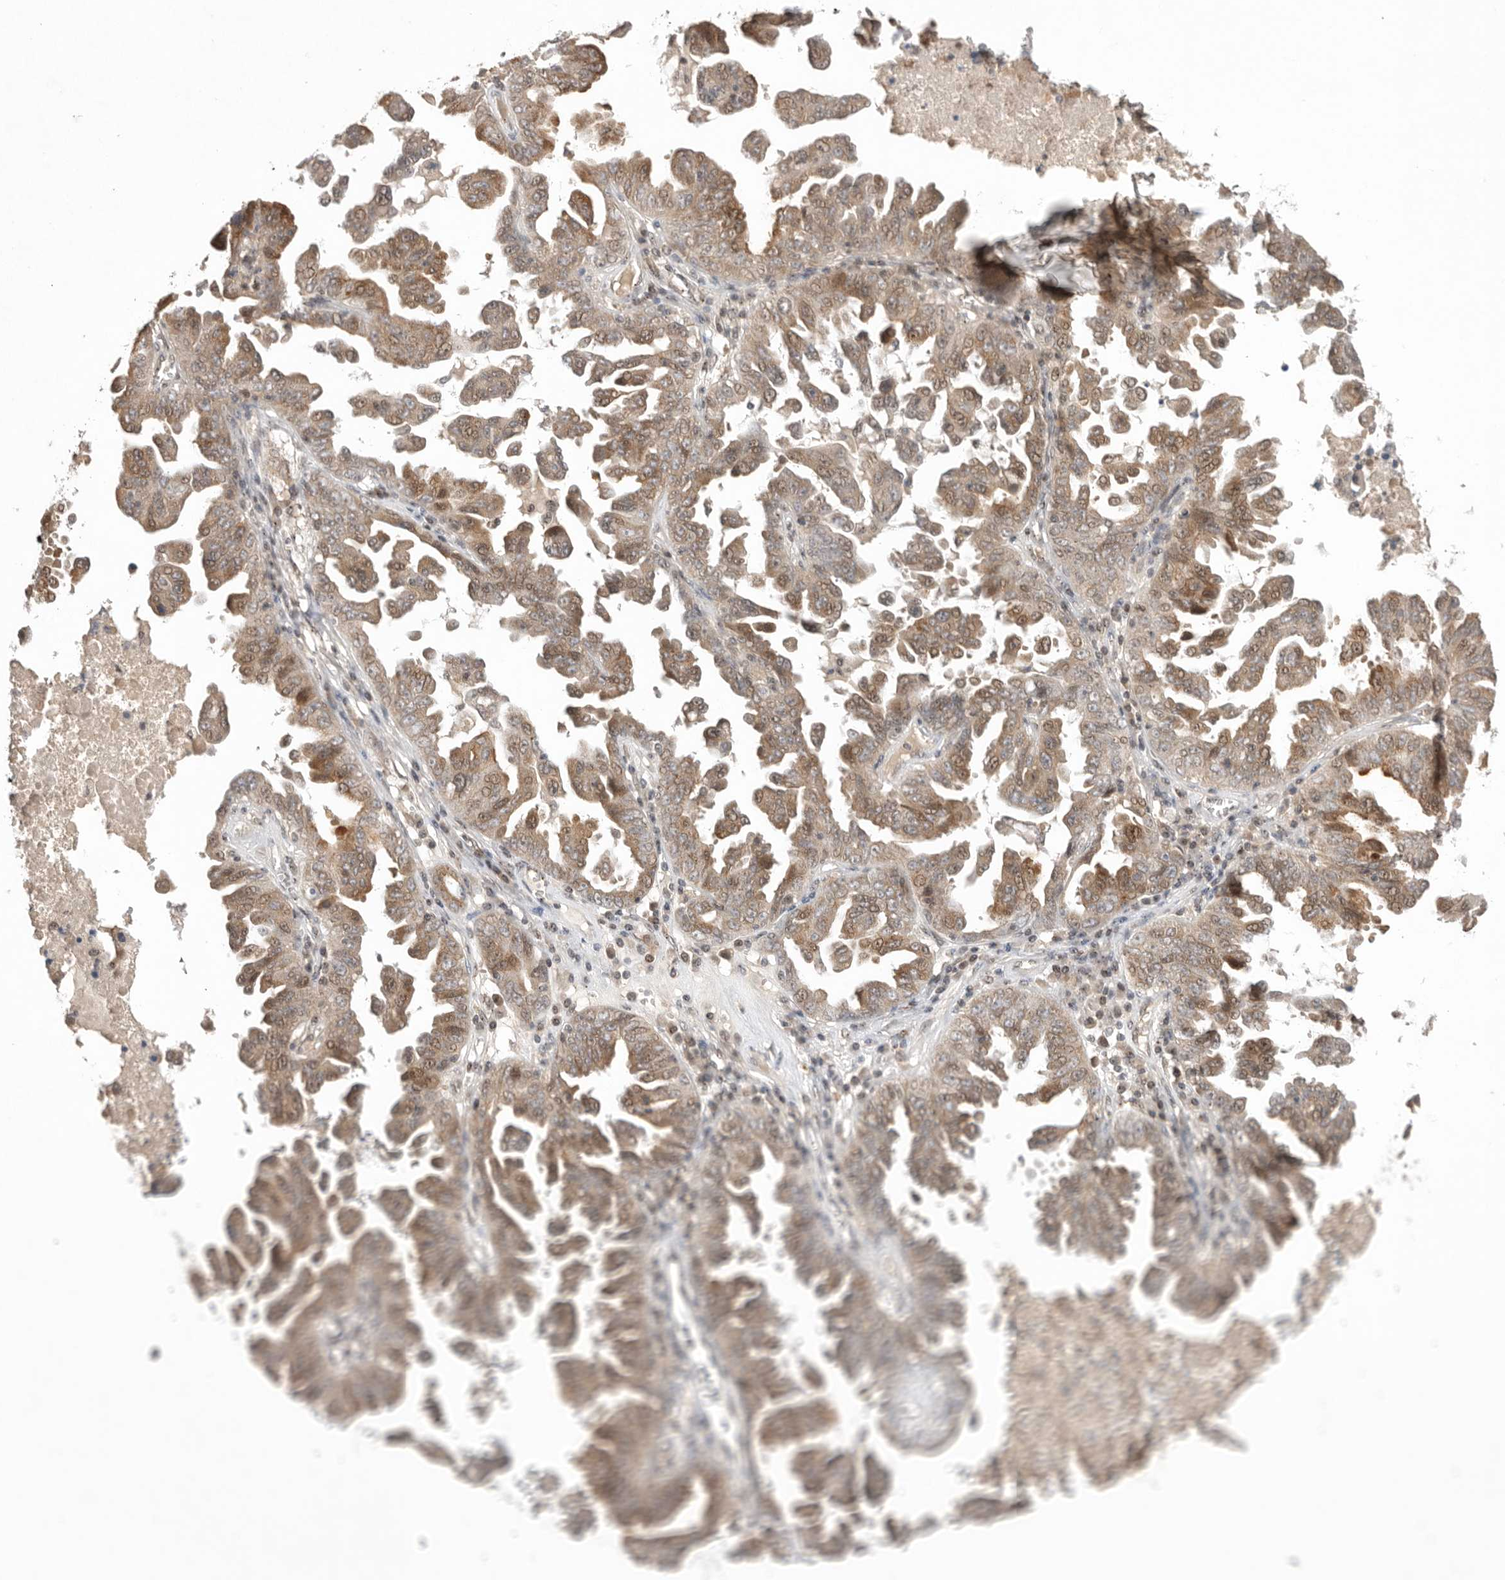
{"staining": {"intensity": "moderate", "quantity": "25%-75%", "location": "cytoplasmic/membranous"}, "tissue": "ovarian cancer", "cell_type": "Tumor cells", "image_type": "cancer", "snomed": [{"axis": "morphology", "description": "Carcinoma, endometroid"}, {"axis": "topography", "description": "Ovary"}], "caption": "Ovarian cancer stained for a protein shows moderate cytoplasmic/membranous positivity in tumor cells.", "gene": "LEMD3", "patient": {"sex": "female", "age": 62}}